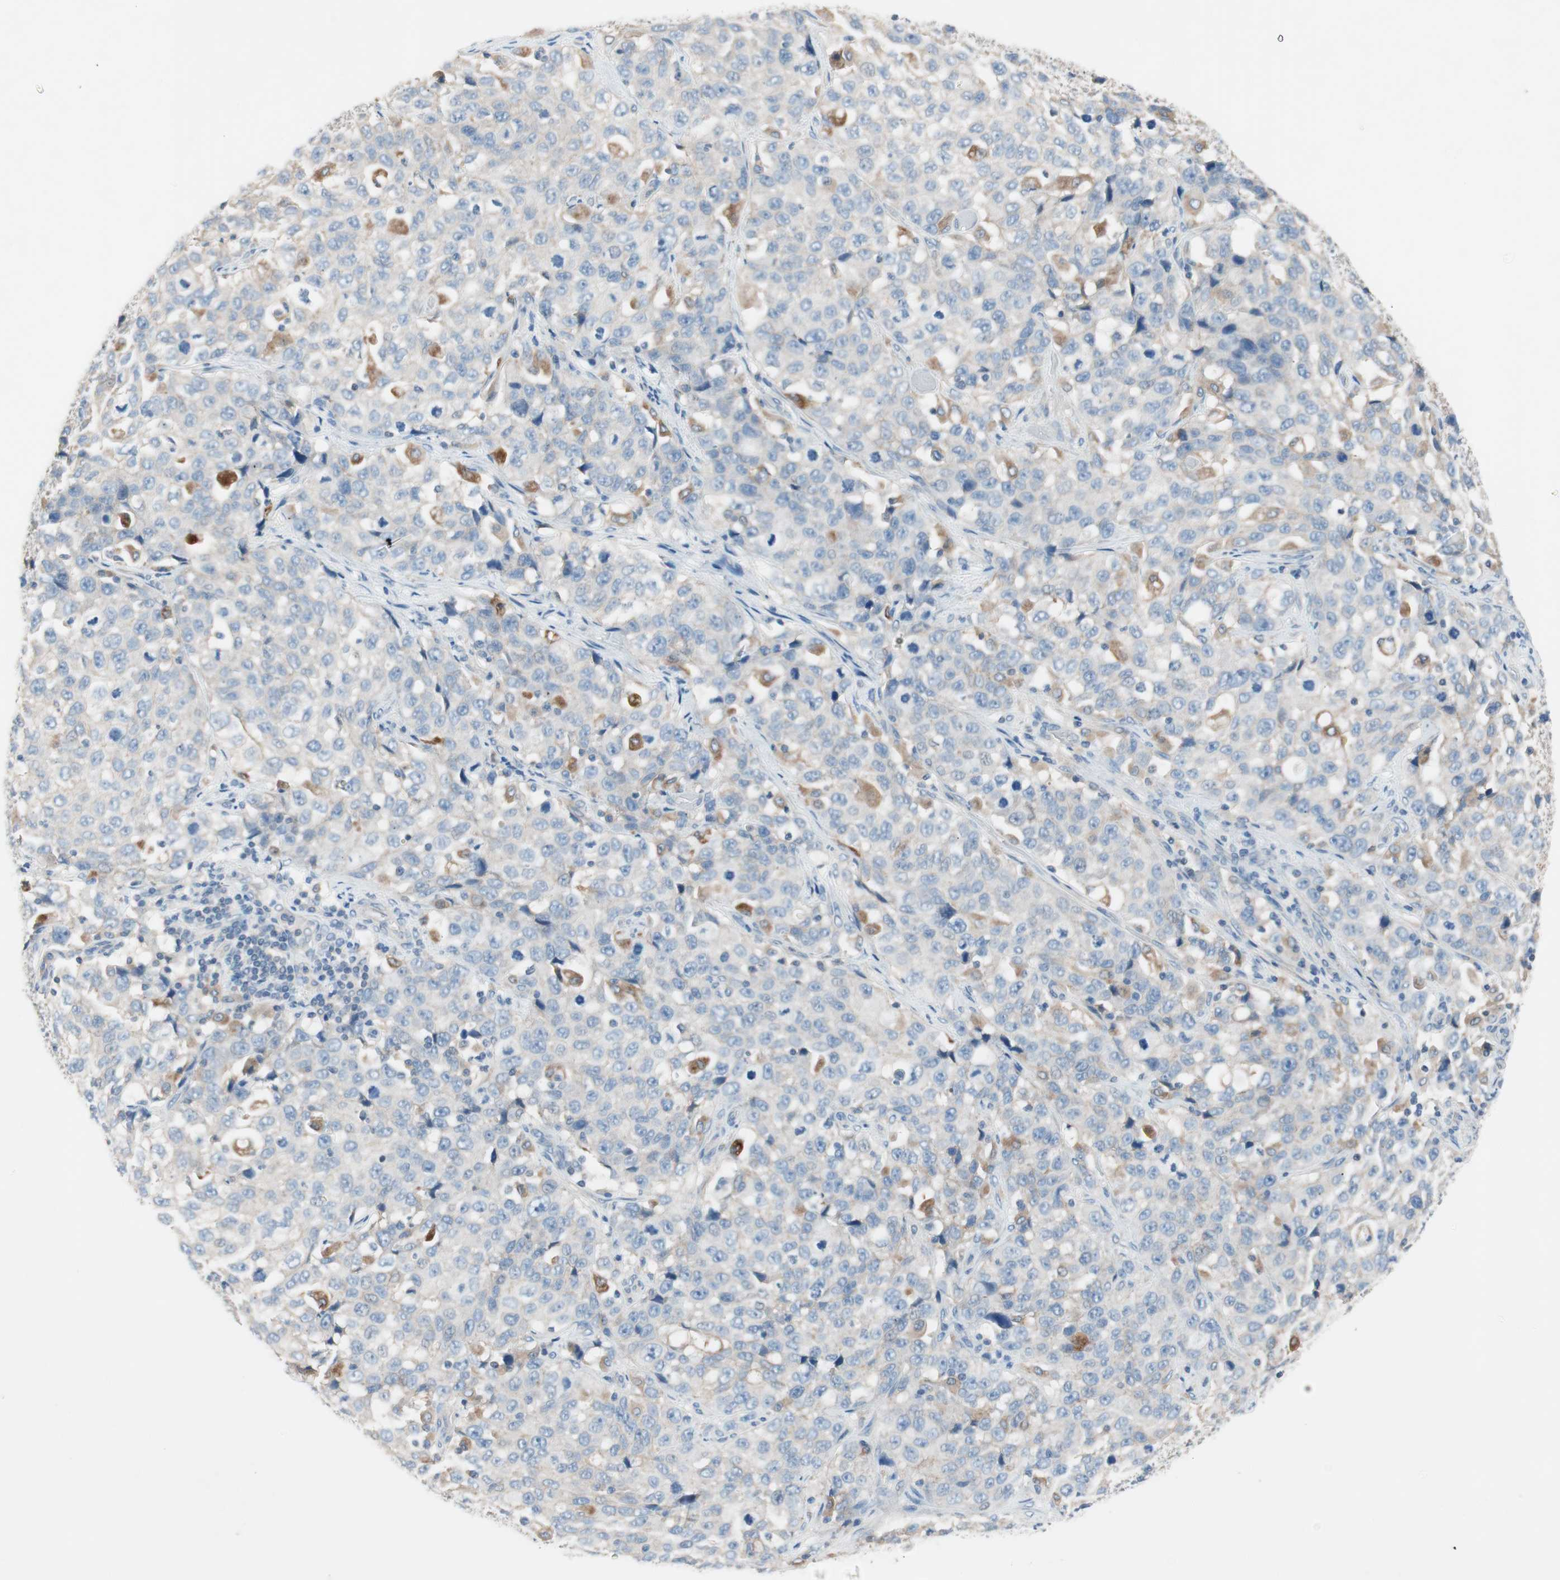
{"staining": {"intensity": "negative", "quantity": "none", "location": "none"}, "tissue": "stomach cancer", "cell_type": "Tumor cells", "image_type": "cancer", "snomed": [{"axis": "morphology", "description": "Normal tissue, NOS"}, {"axis": "morphology", "description": "Adenocarcinoma, NOS"}, {"axis": "topography", "description": "Stomach"}], "caption": "A high-resolution micrograph shows immunohistochemistry (IHC) staining of stomach adenocarcinoma, which demonstrates no significant positivity in tumor cells.", "gene": "GLUL", "patient": {"sex": "male", "age": 48}}